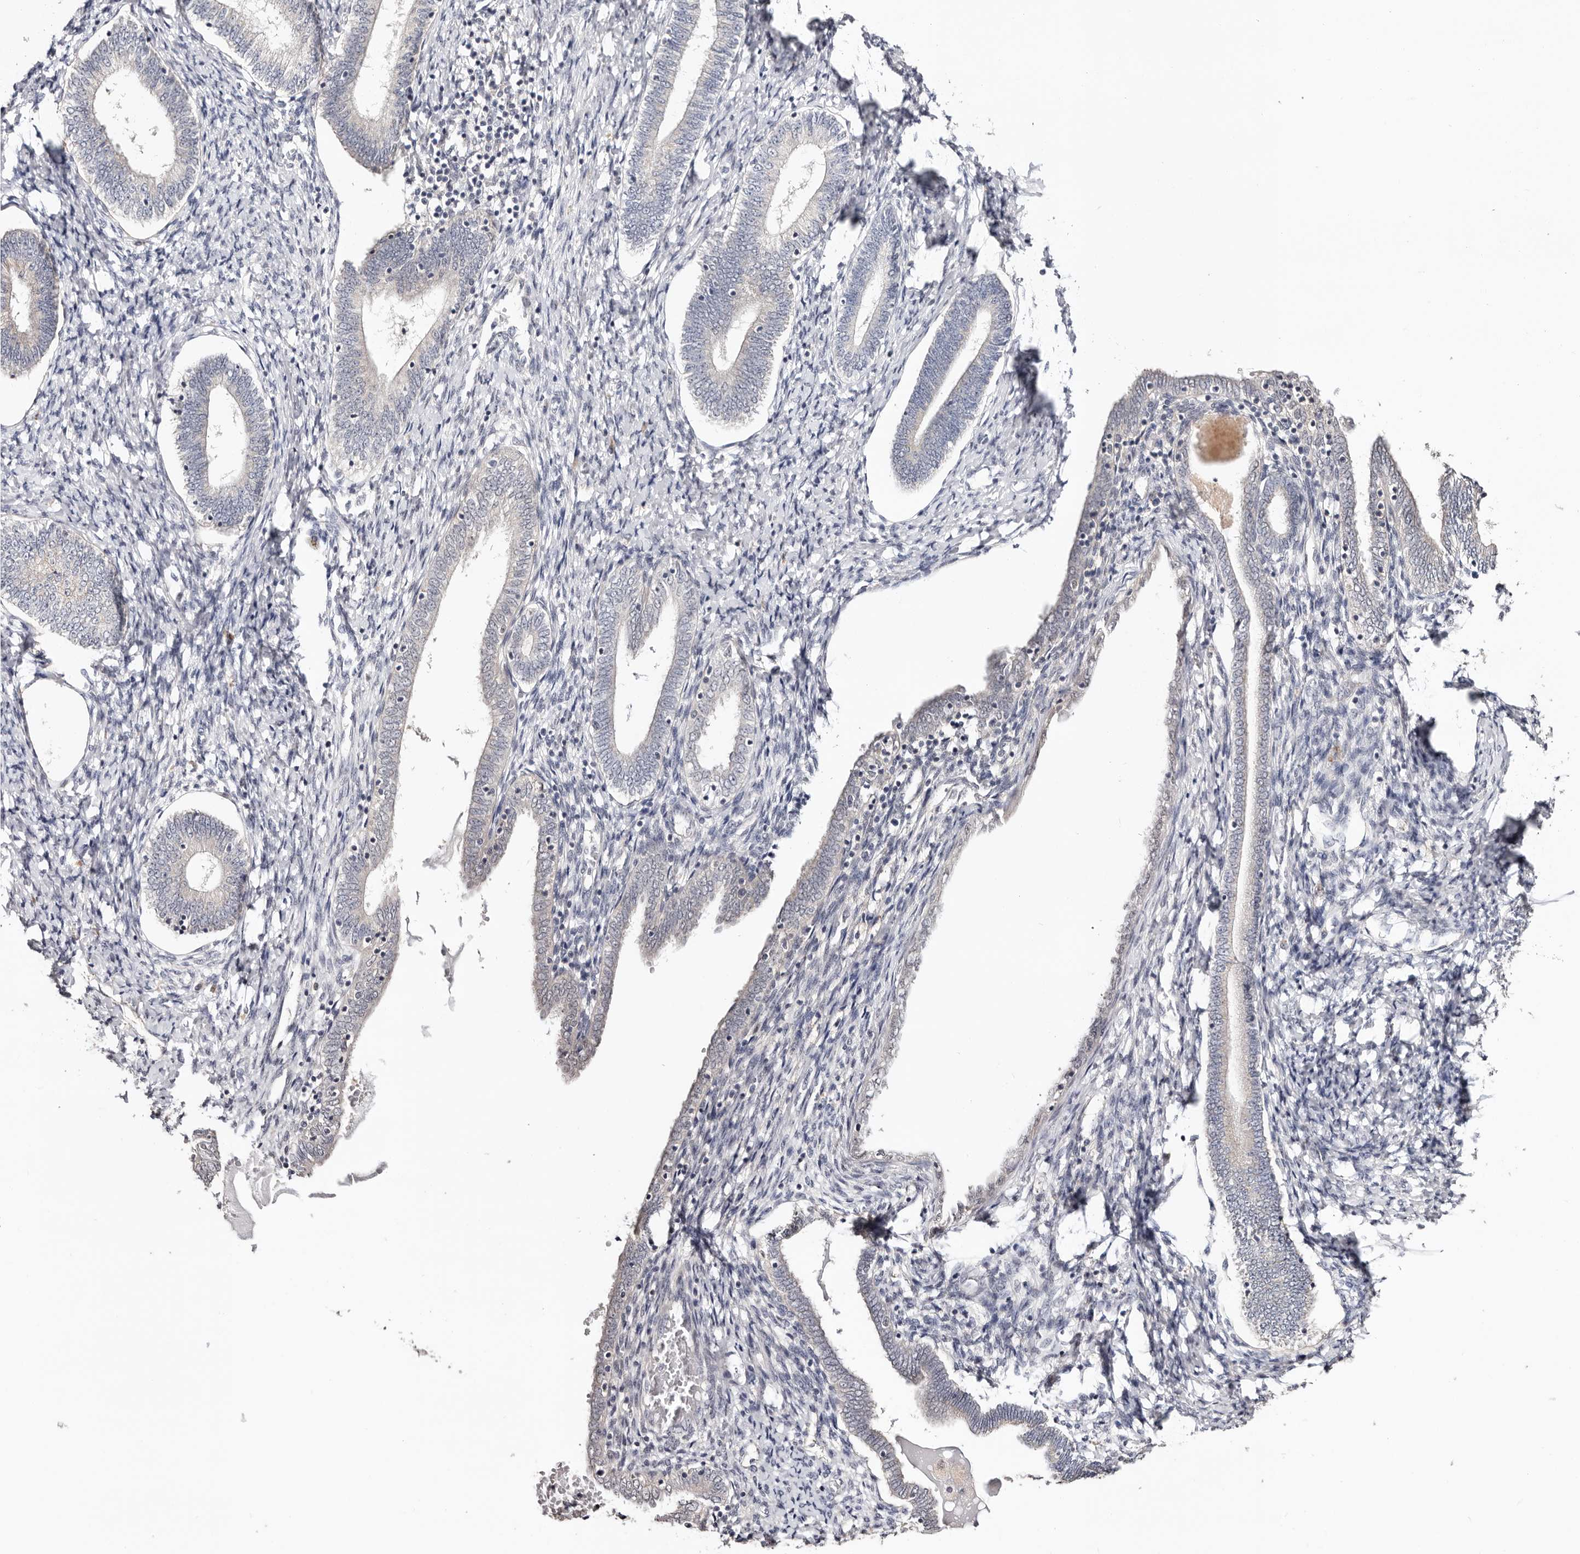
{"staining": {"intensity": "negative", "quantity": "none", "location": "none"}, "tissue": "endometrium", "cell_type": "Cells in endometrial stroma", "image_type": "normal", "snomed": [{"axis": "morphology", "description": "Normal tissue, NOS"}, {"axis": "topography", "description": "Endometrium"}], "caption": "Human endometrium stained for a protein using immunohistochemistry (IHC) demonstrates no staining in cells in endometrial stroma.", "gene": "TYW3", "patient": {"sex": "female", "age": 72}}